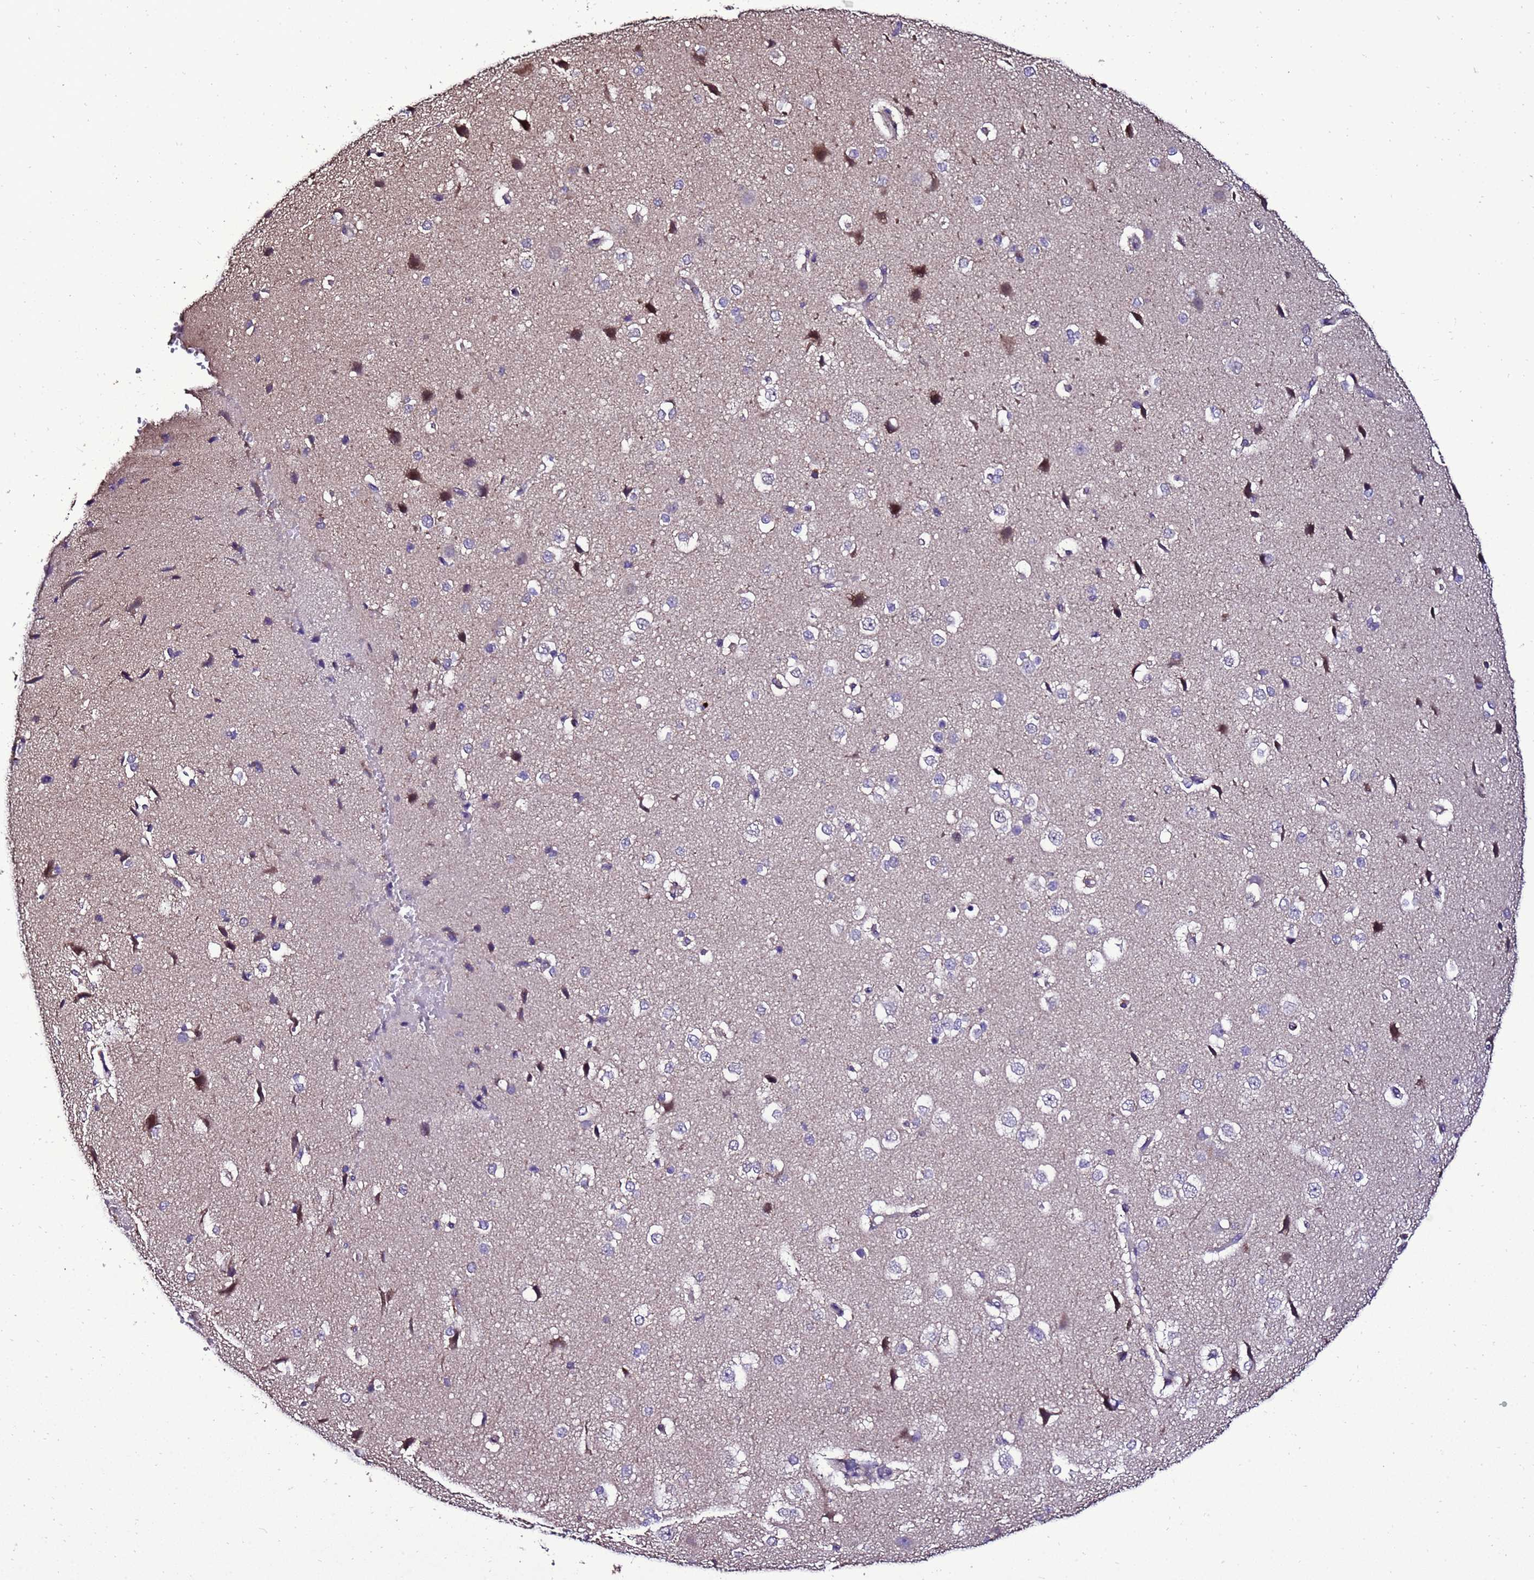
{"staining": {"intensity": "negative", "quantity": "none", "location": "none"}, "tissue": "cerebral cortex", "cell_type": "Endothelial cells", "image_type": "normal", "snomed": [{"axis": "morphology", "description": "Normal tissue, NOS"}, {"axis": "morphology", "description": "Developmental malformation"}, {"axis": "topography", "description": "Cerebral cortex"}], "caption": "A histopathology image of cerebral cortex stained for a protein shows no brown staining in endothelial cells.", "gene": "ZNF329", "patient": {"sex": "female", "age": 30}}